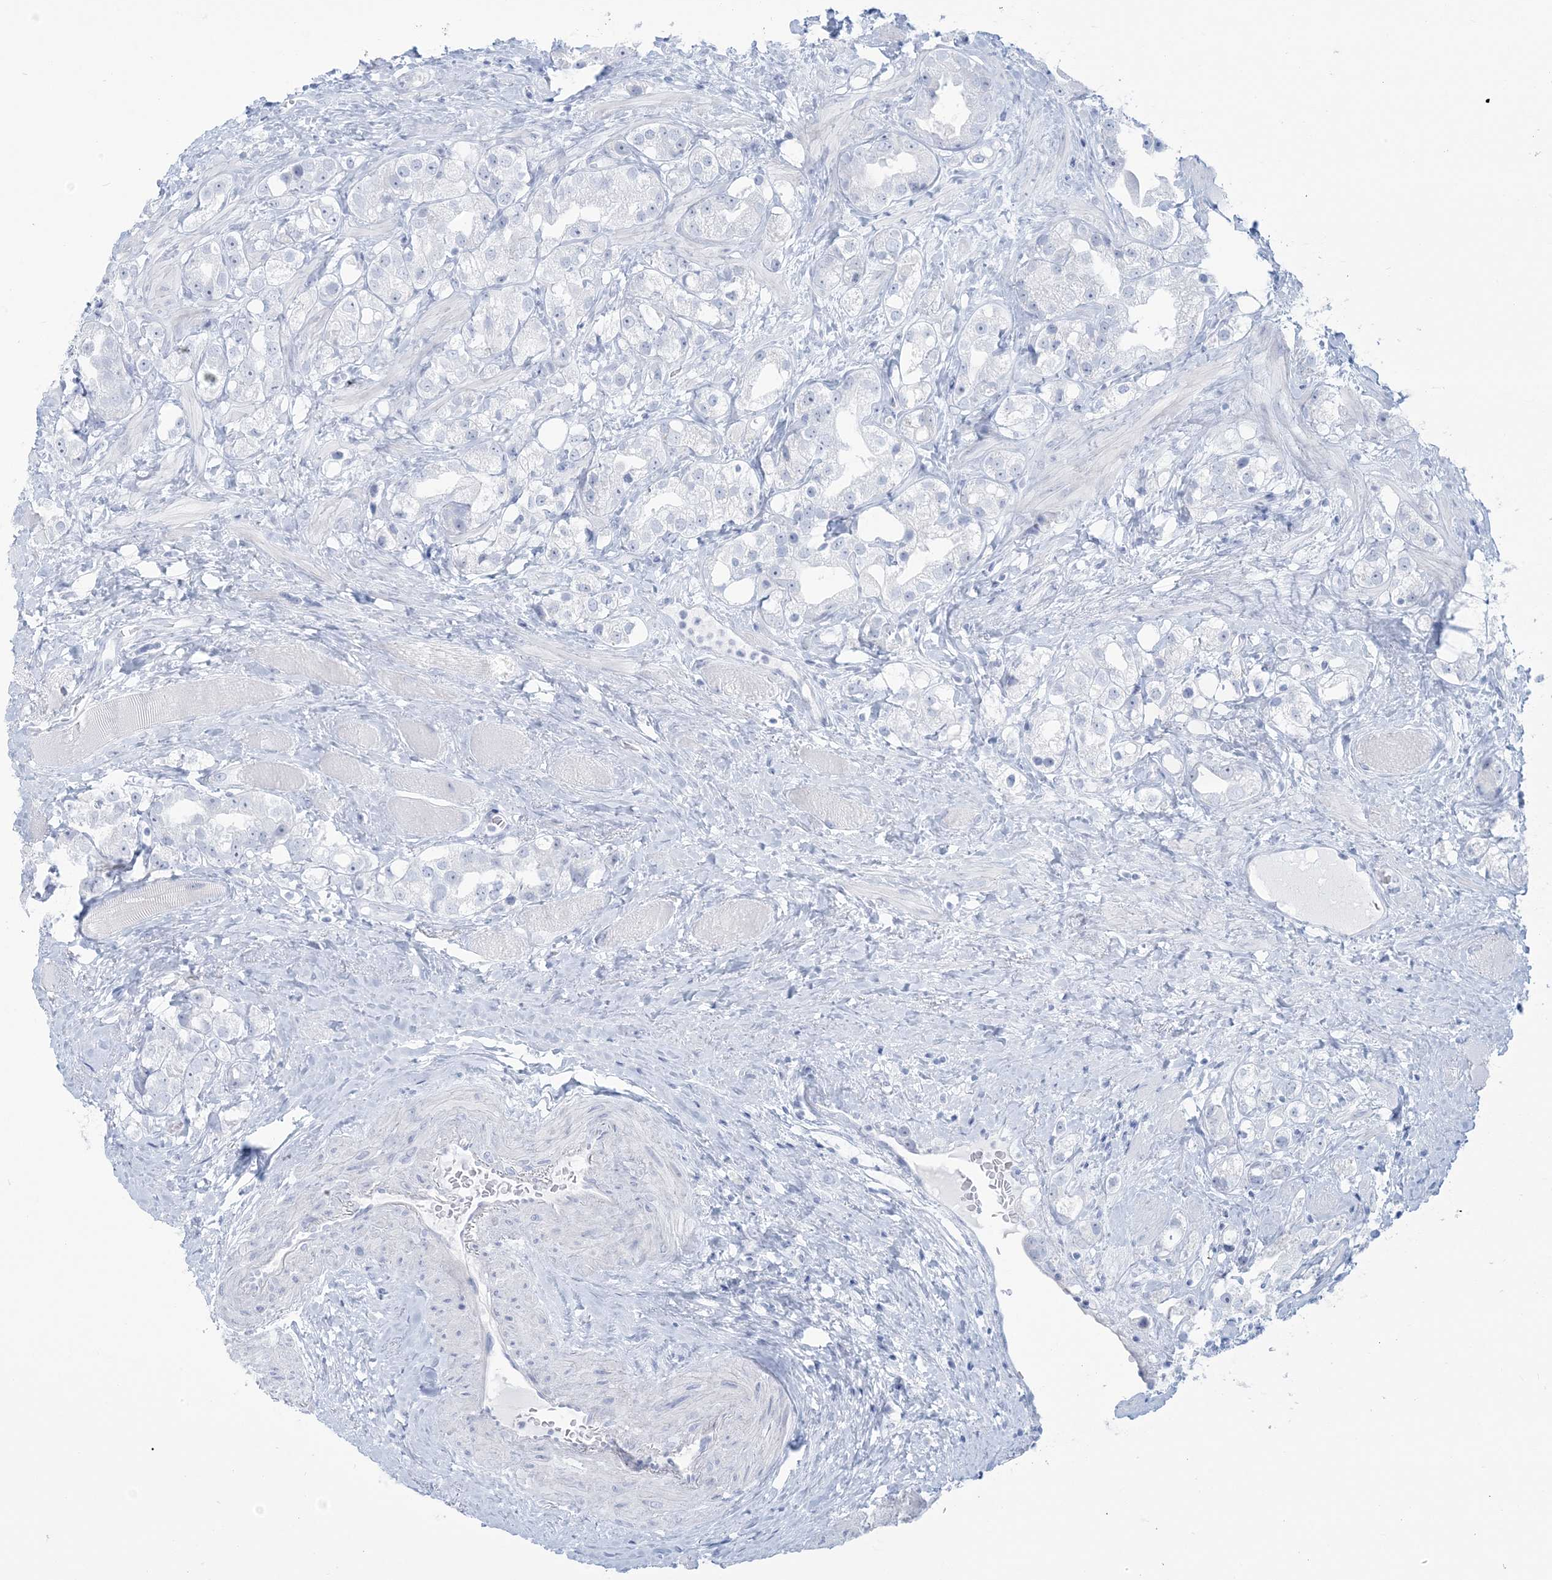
{"staining": {"intensity": "negative", "quantity": "none", "location": "none"}, "tissue": "prostate cancer", "cell_type": "Tumor cells", "image_type": "cancer", "snomed": [{"axis": "morphology", "description": "Adenocarcinoma, NOS"}, {"axis": "topography", "description": "Prostate"}], "caption": "This is an immunohistochemistry image of prostate adenocarcinoma. There is no expression in tumor cells.", "gene": "AGXT", "patient": {"sex": "male", "age": 79}}